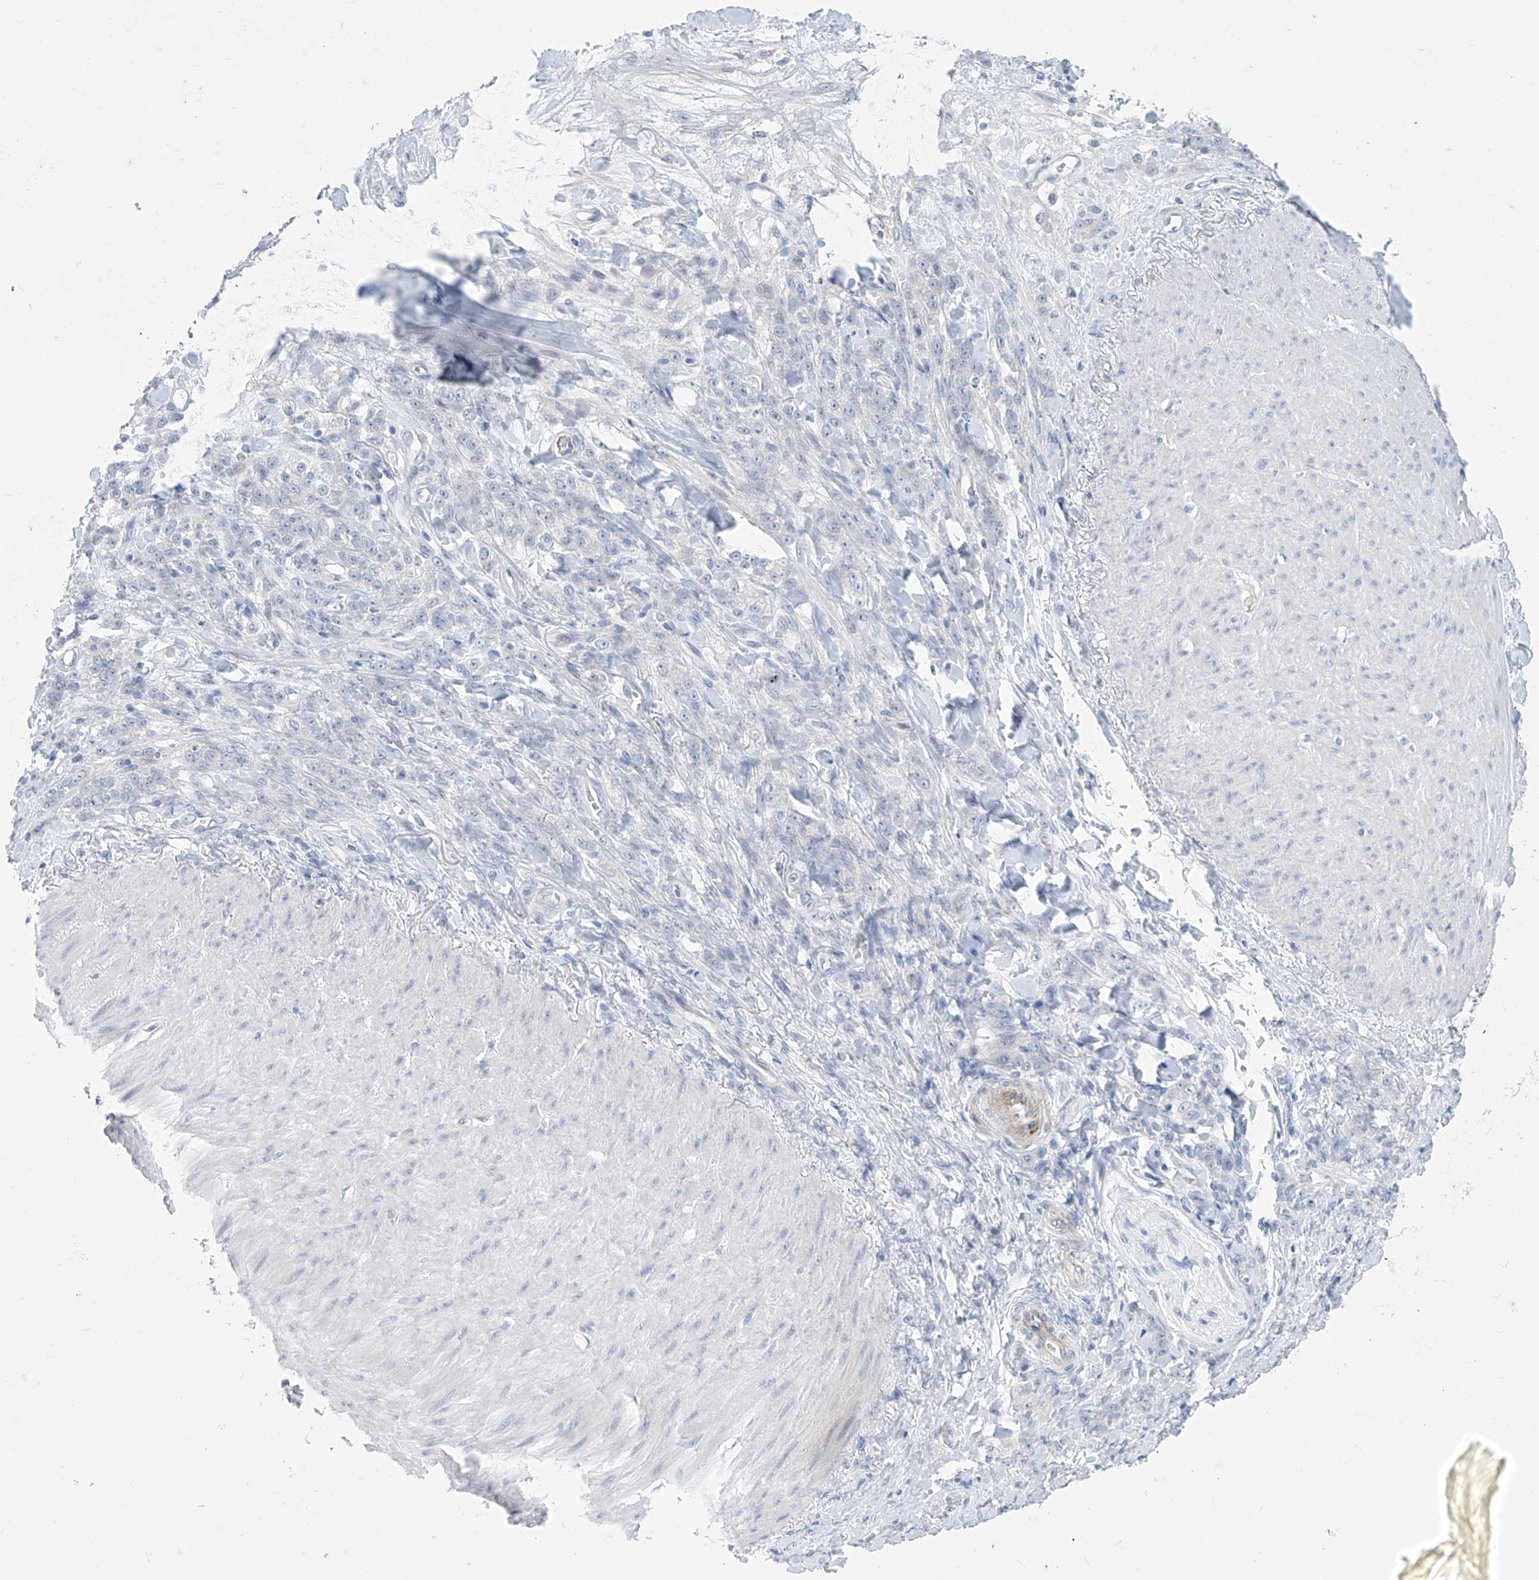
{"staining": {"intensity": "negative", "quantity": "none", "location": "none"}, "tissue": "stomach cancer", "cell_type": "Tumor cells", "image_type": "cancer", "snomed": [{"axis": "morphology", "description": "Normal tissue, NOS"}, {"axis": "morphology", "description": "Adenocarcinoma, NOS"}, {"axis": "topography", "description": "Stomach"}], "caption": "Immunohistochemistry image of neoplastic tissue: adenocarcinoma (stomach) stained with DAB (3,3'-diaminobenzidine) shows no significant protein positivity in tumor cells.", "gene": "SLC35A5", "patient": {"sex": "male", "age": 82}}